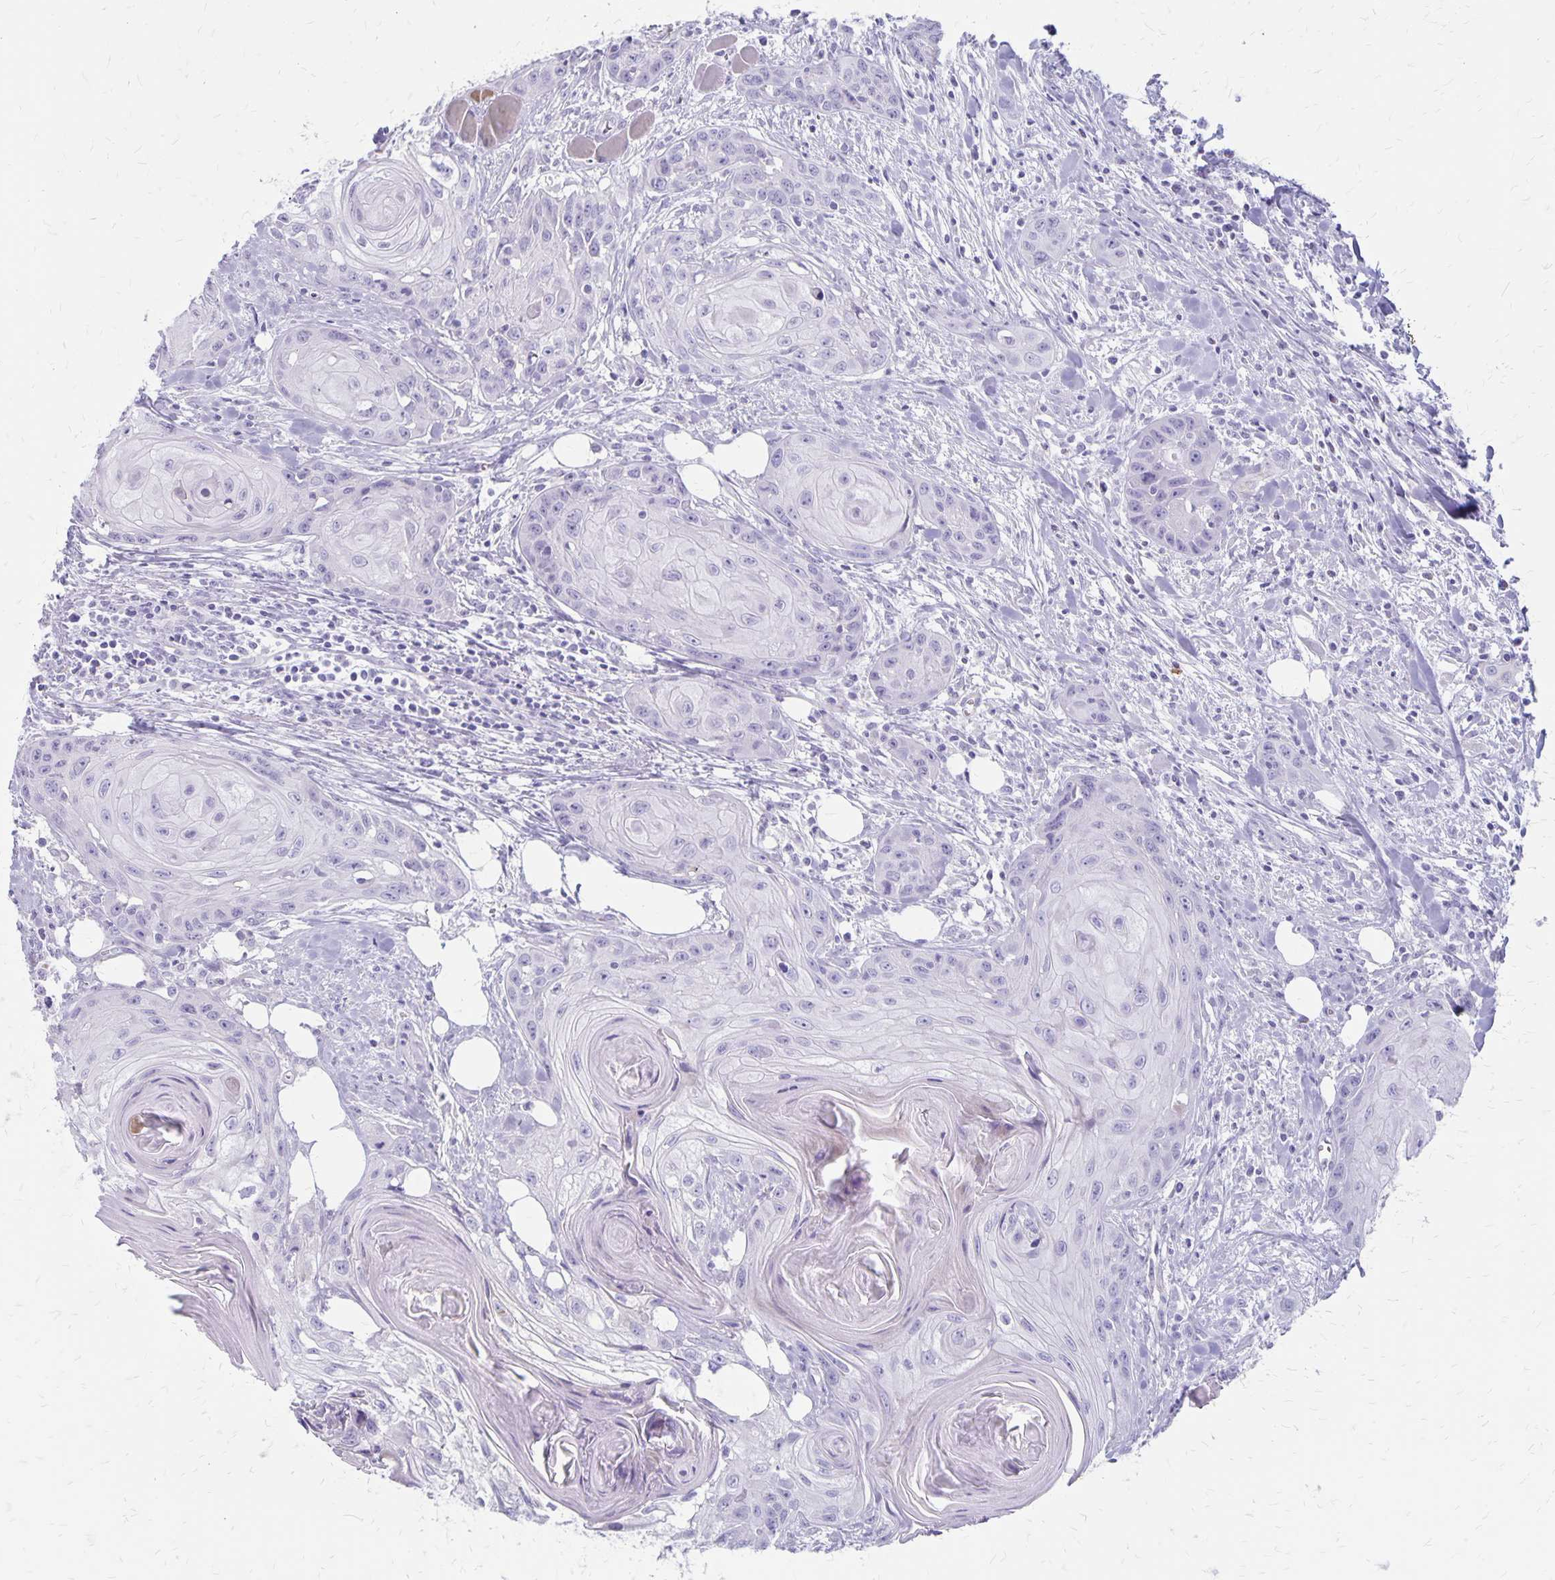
{"staining": {"intensity": "negative", "quantity": "none", "location": "none"}, "tissue": "head and neck cancer", "cell_type": "Tumor cells", "image_type": "cancer", "snomed": [{"axis": "morphology", "description": "Squamous cell carcinoma, NOS"}, {"axis": "topography", "description": "Oral tissue"}, {"axis": "topography", "description": "Head-Neck"}], "caption": "Head and neck cancer (squamous cell carcinoma) was stained to show a protein in brown. There is no significant staining in tumor cells.", "gene": "HOMER1", "patient": {"sex": "male", "age": 58}}